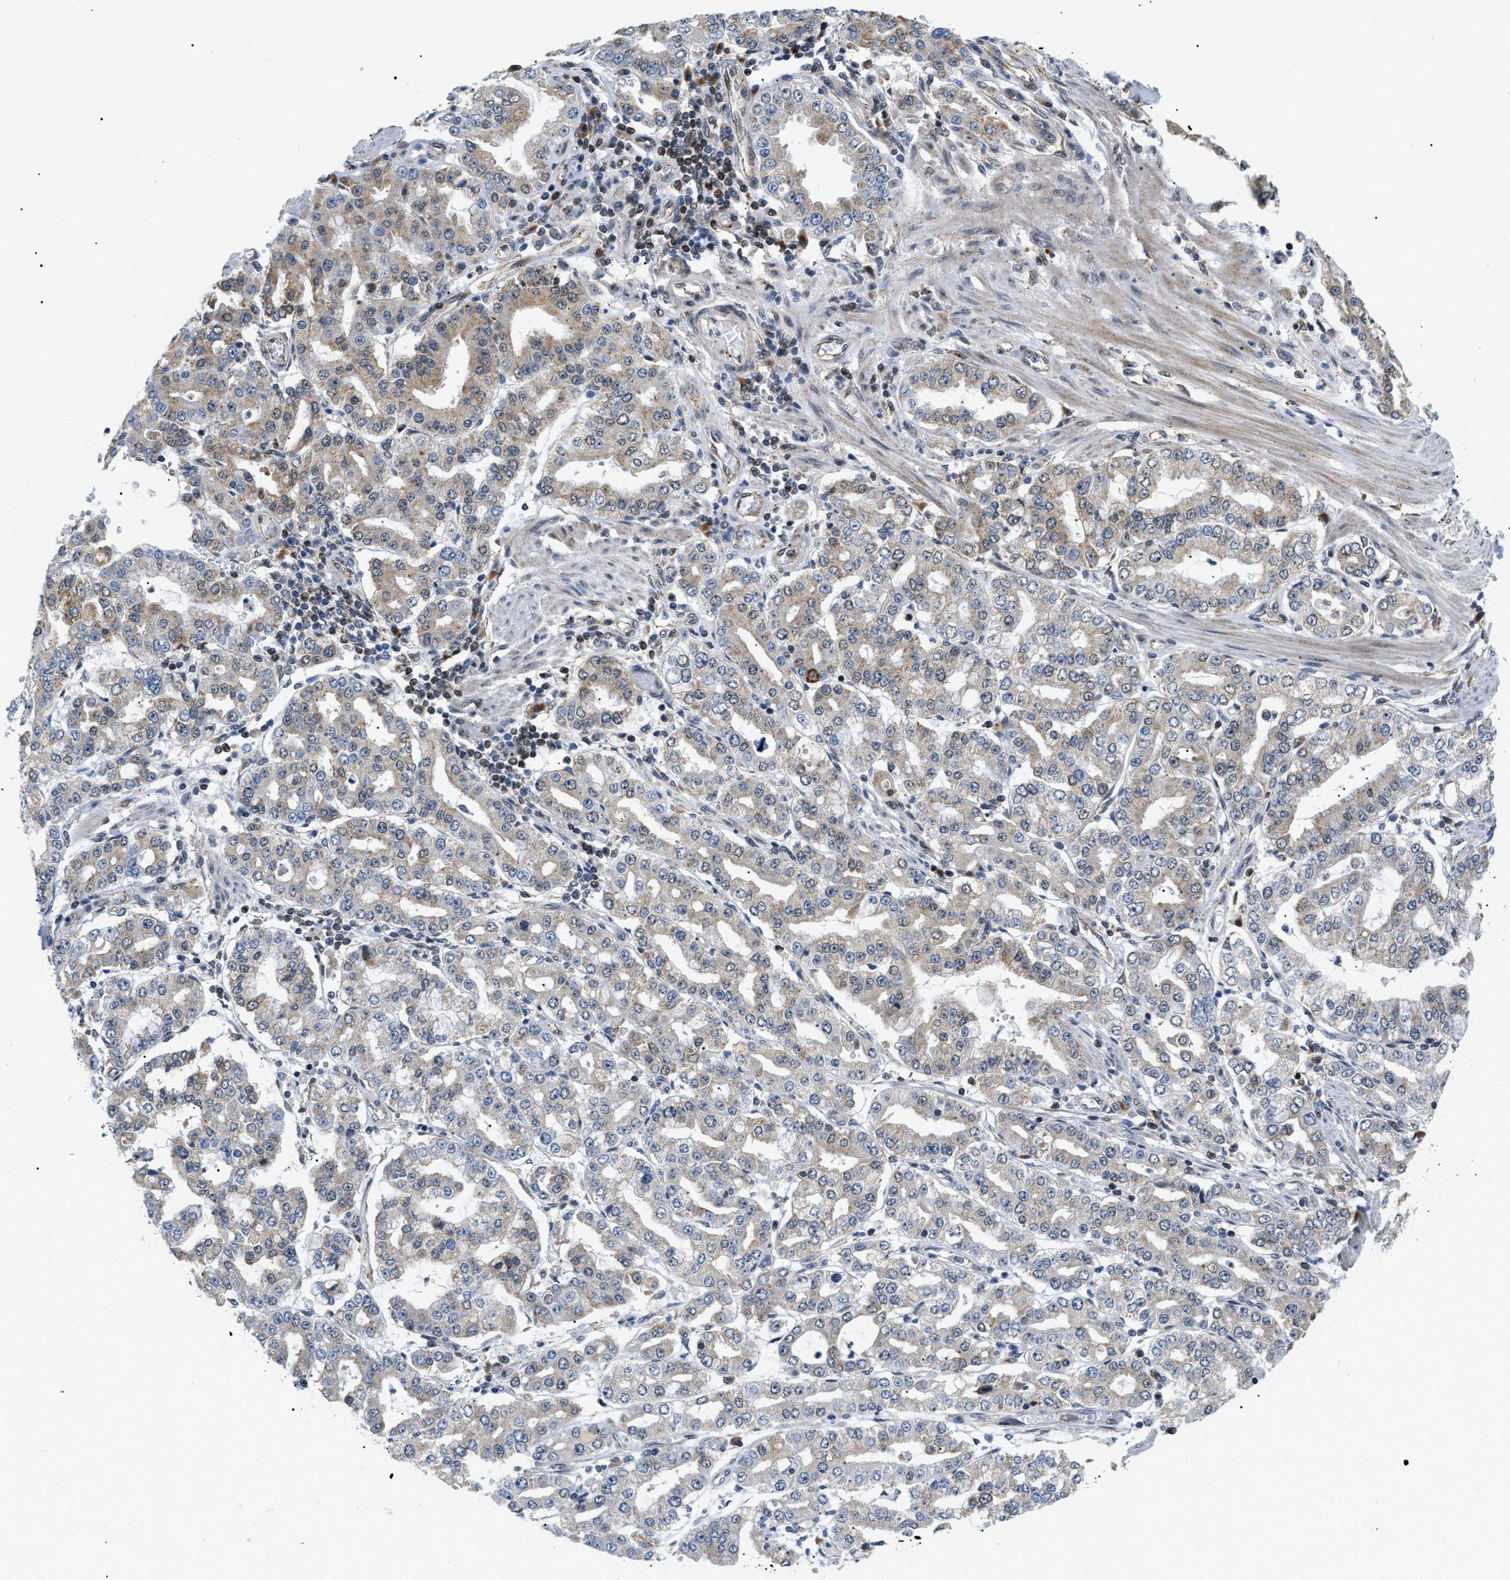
{"staining": {"intensity": "weak", "quantity": "25%-75%", "location": "cytoplasmic/membranous"}, "tissue": "stomach cancer", "cell_type": "Tumor cells", "image_type": "cancer", "snomed": [{"axis": "morphology", "description": "Adenocarcinoma, NOS"}, {"axis": "topography", "description": "Stomach"}], "caption": "This is an image of immunohistochemistry (IHC) staining of stomach adenocarcinoma, which shows weak staining in the cytoplasmic/membranous of tumor cells.", "gene": "ZBTB11", "patient": {"sex": "male", "age": 76}}